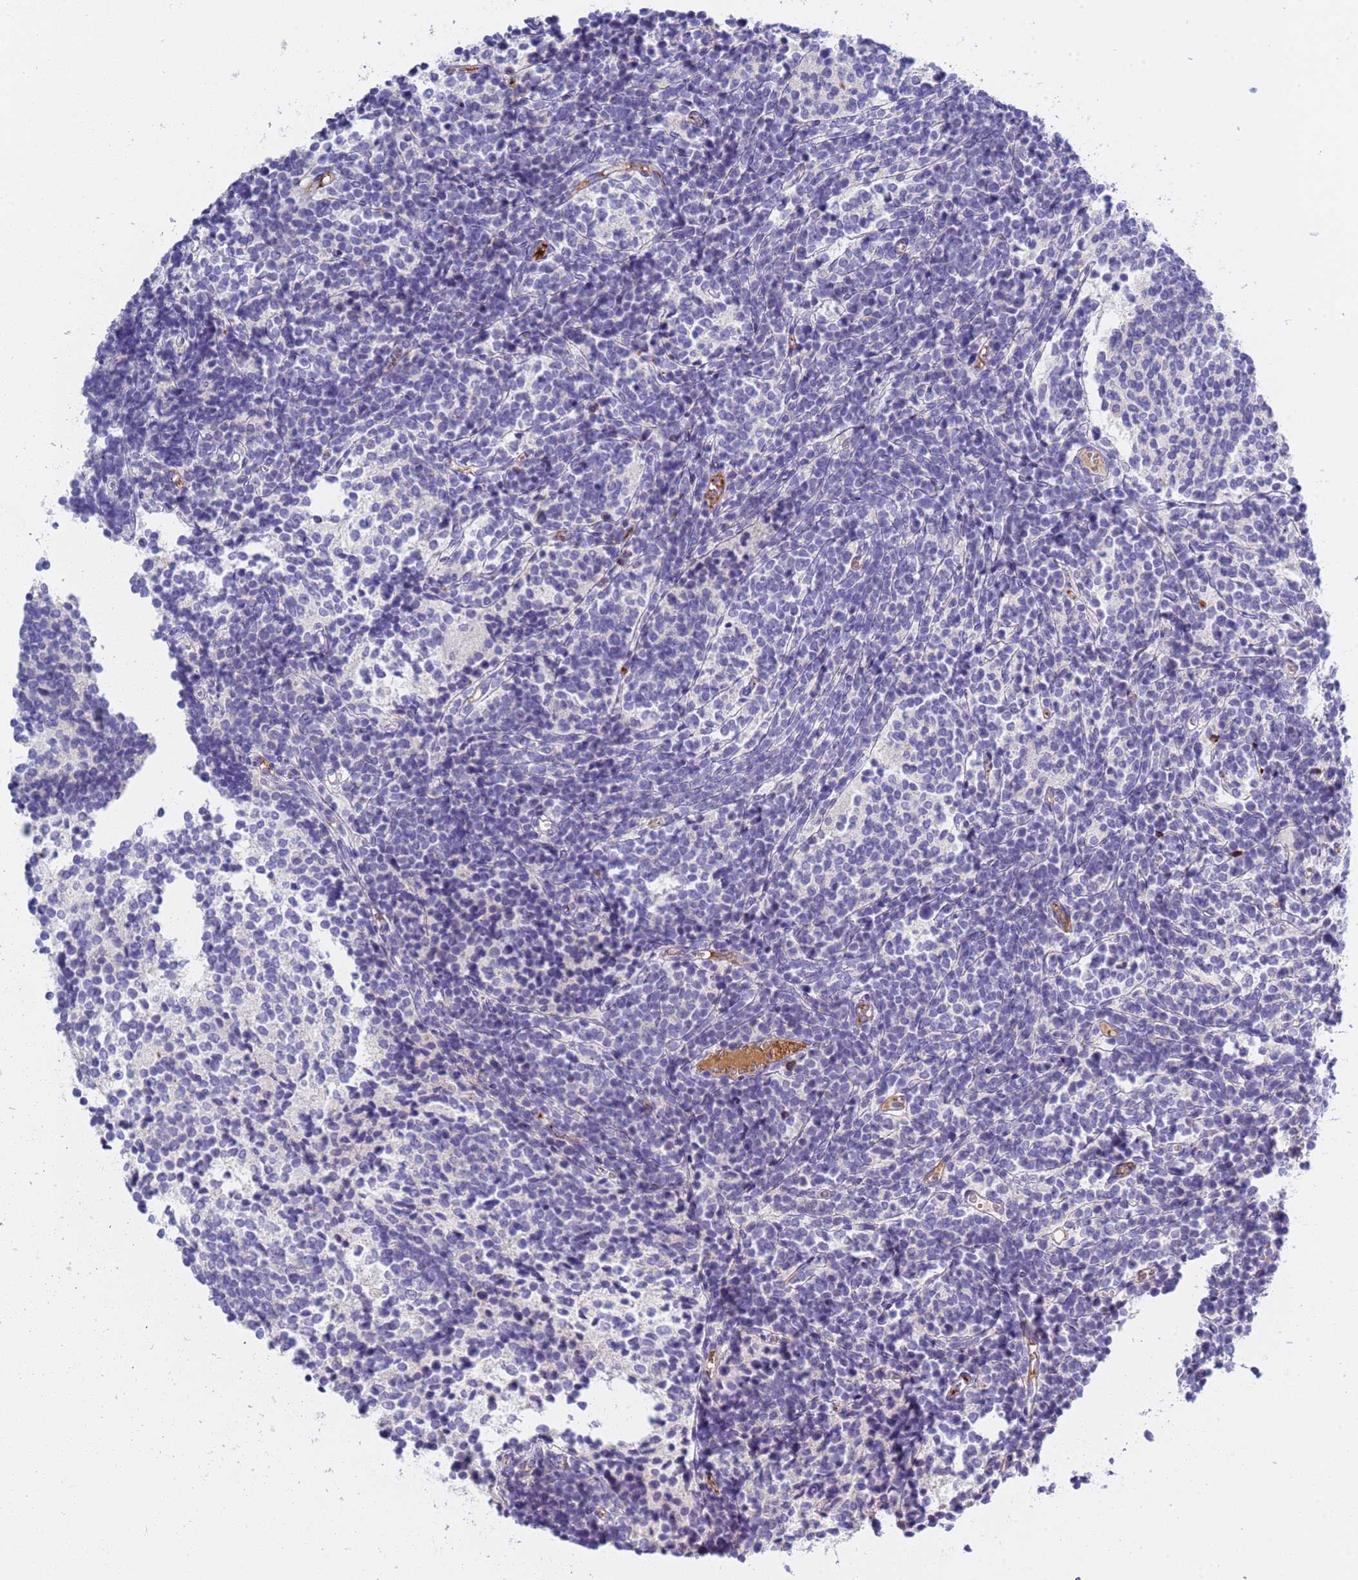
{"staining": {"intensity": "negative", "quantity": "none", "location": "none"}, "tissue": "glioma", "cell_type": "Tumor cells", "image_type": "cancer", "snomed": [{"axis": "morphology", "description": "Glioma, malignant, Low grade"}, {"axis": "topography", "description": "Brain"}], "caption": "Immunohistochemistry (IHC) of glioma exhibits no positivity in tumor cells.", "gene": "C4orf46", "patient": {"sex": "female", "age": 1}}